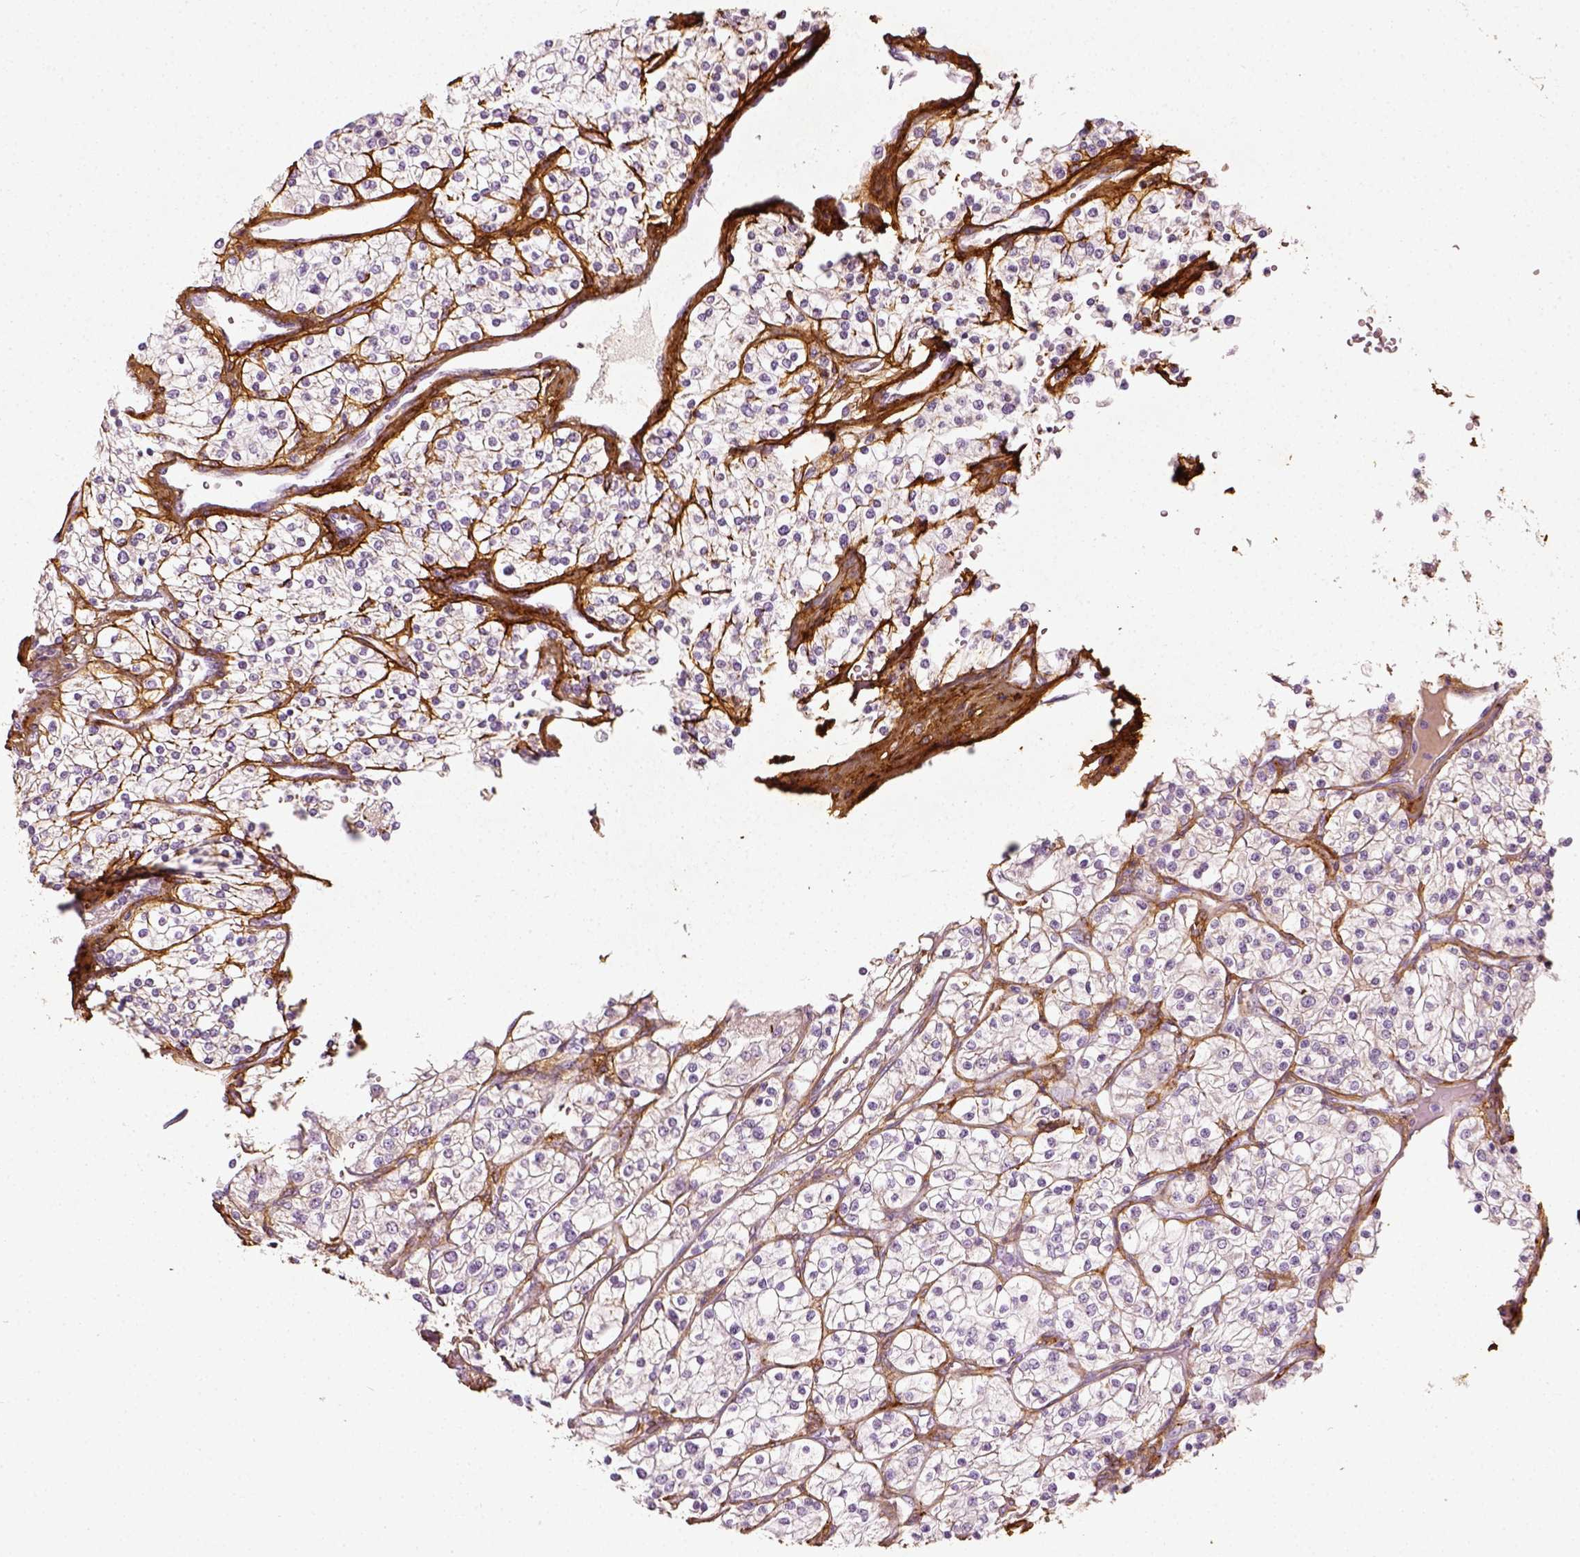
{"staining": {"intensity": "negative", "quantity": "none", "location": "none"}, "tissue": "renal cancer", "cell_type": "Tumor cells", "image_type": "cancer", "snomed": [{"axis": "morphology", "description": "Adenocarcinoma, NOS"}, {"axis": "topography", "description": "Kidney"}], "caption": "Tumor cells show no significant positivity in renal adenocarcinoma. (DAB IHC visualized using brightfield microscopy, high magnification).", "gene": "COL6A2", "patient": {"sex": "male", "age": 80}}